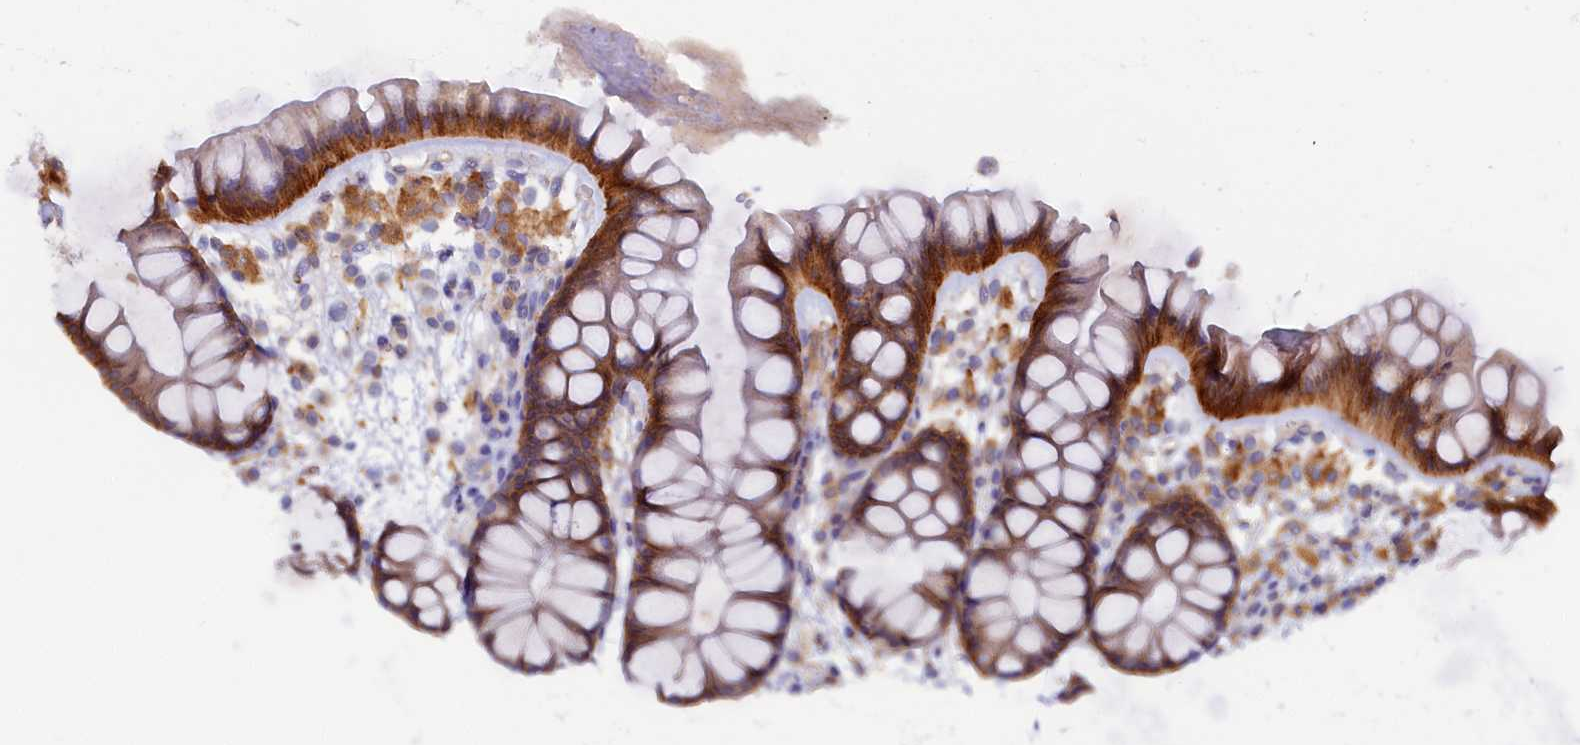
{"staining": {"intensity": "moderate", "quantity": "25%-75%", "location": "cytoplasmic/membranous"}, "tissue": "colon", "cell_type": "Endothelial cells", "image_type": "normal", "snomed": [{"axis": "morphology", "description": "Normal tissue, NOS"}, {"axis": "topography", "description": "Colon"}], "caption": "IHC (DAB) staining of unremarkable human colon shows moderate cytoplasmic/membranous protein staining in approximately 25%-75% of endothelial cells.", "gene": "STX12", "patient": {"sex": "female", "age": 62}}